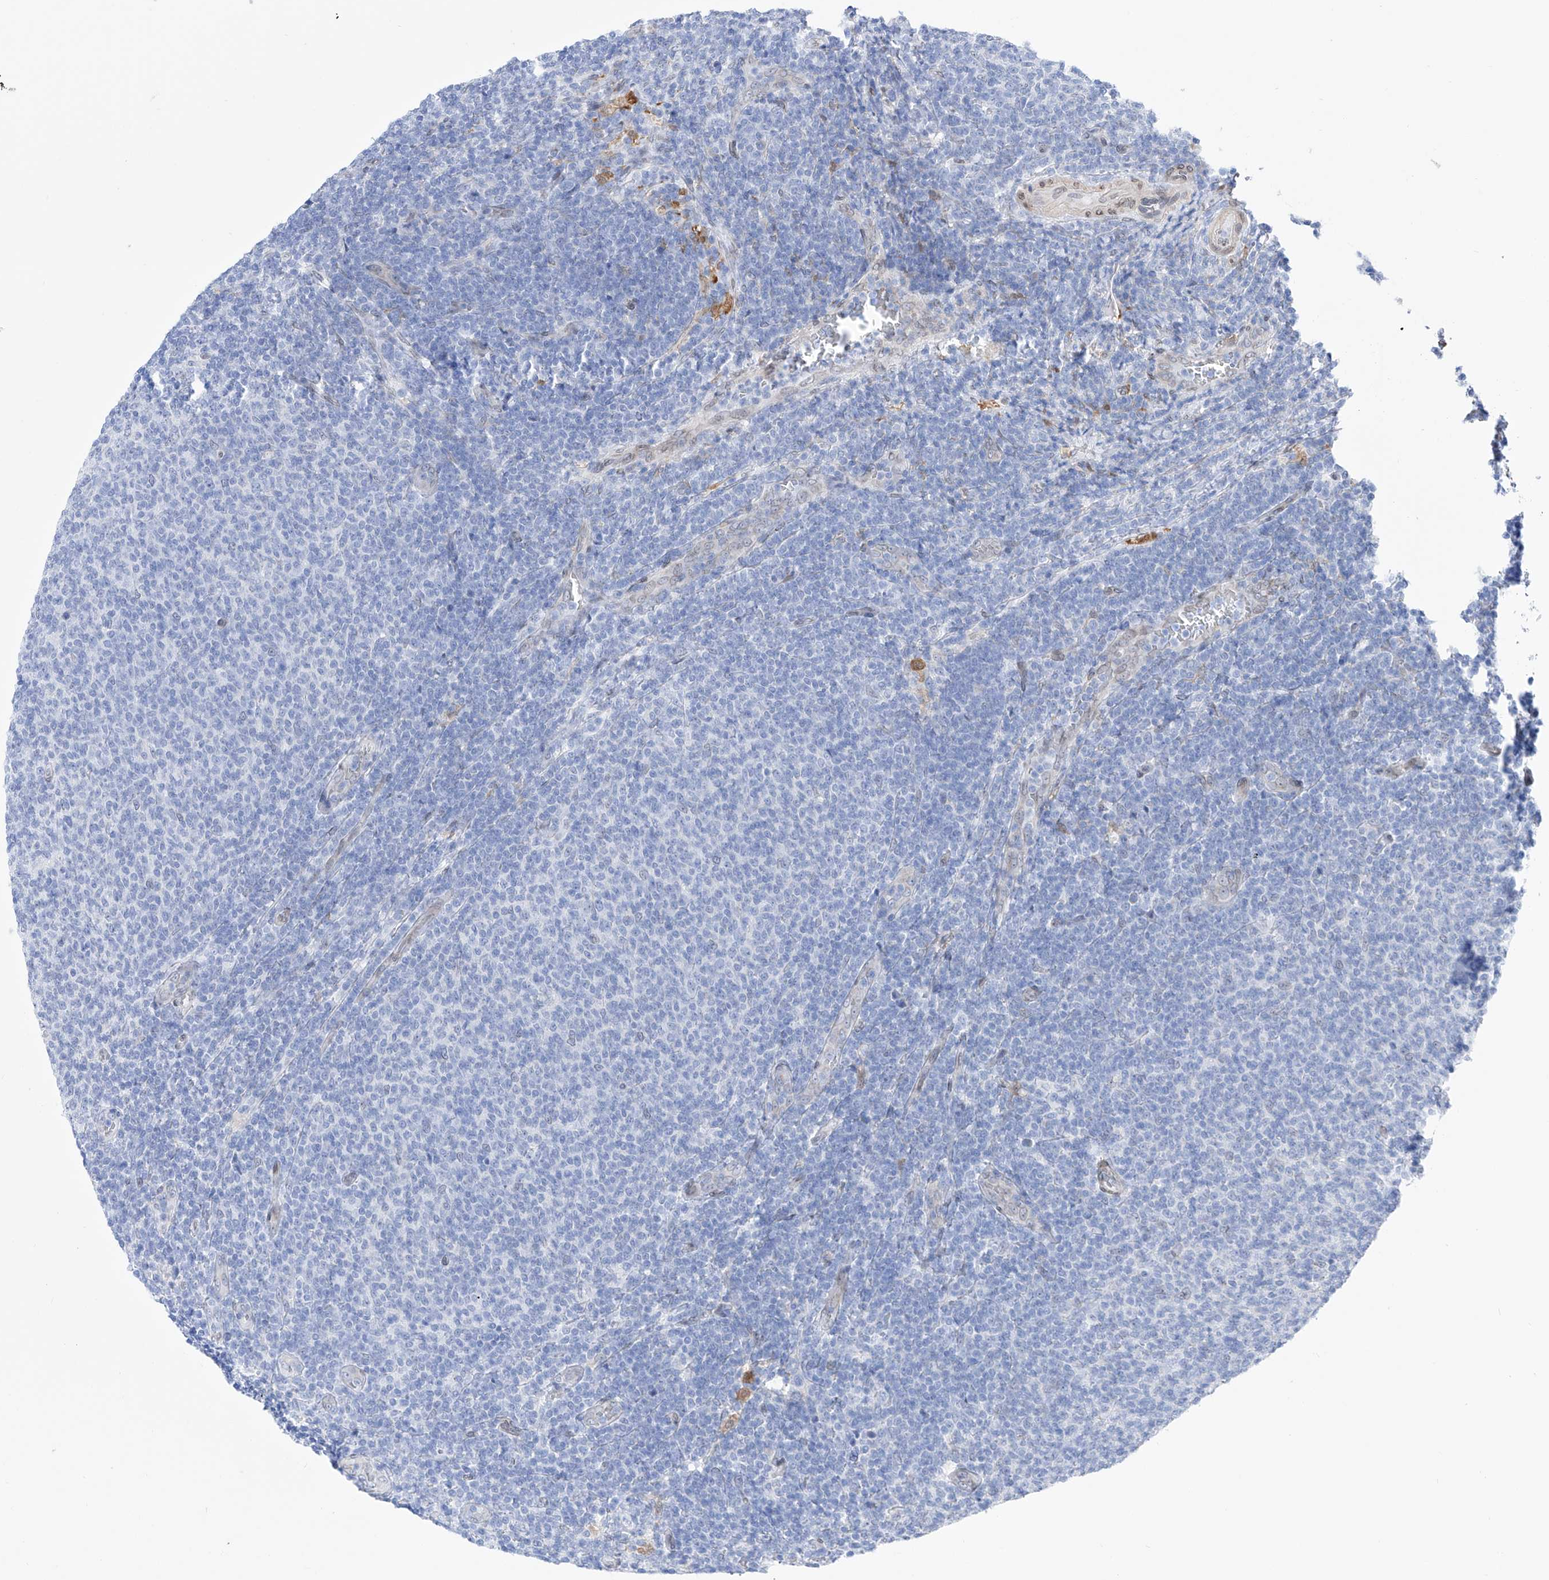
{"staining": {"intensity": "negative", "quantity": "none", "location": "none"}, "tissue": "lymphoma", "cell_type": "Tumor cells", "image_type": "cancer", "snomed": [{"axis": "morphology", "description": "Malignant lymphoma, non-Hodgkin's type, Low grade"}, {"axis": "topography", "description": "Lymph node"}], "caption": "Human lymphoma stained for a protein using immunohistochemistry (IHC) shows no expression in tumor cells.", "gene": "LCLAT1", "patient": {"sex": "male", "age": 66}}